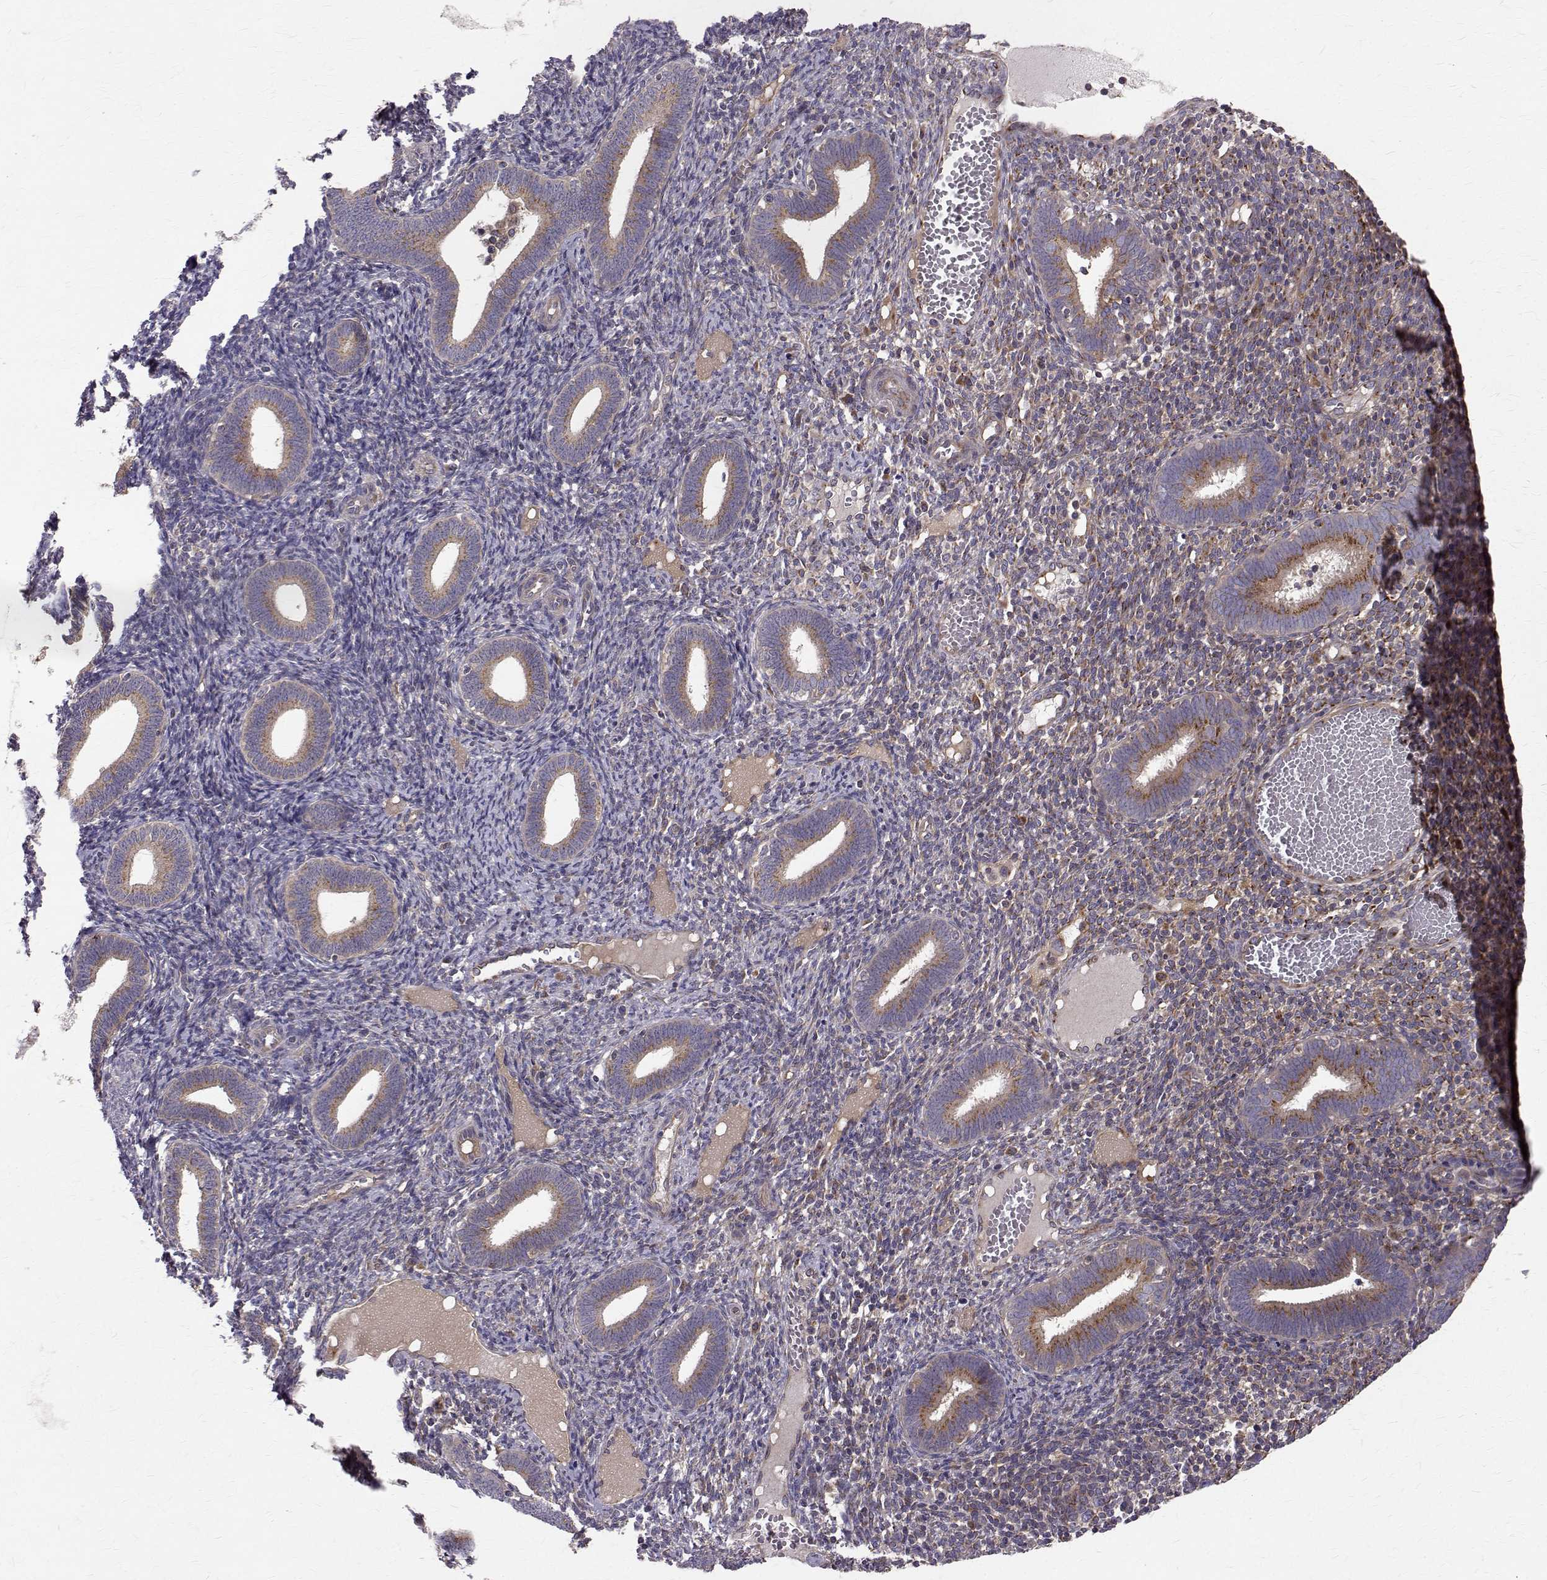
{"staining": {"intensity": "negative", "quantity": "none", "location": "none"}, "tissue": "endometrium", "cell_type": "Cells in endometrial stroma", "image_type": "normal", "snomed": [{"axis": "morphology", "description": "Normal tissue, NOS"}, {"axis": "topography", "description": "Endometrium"}], "caption": "DAB immunohistochemical staining of benign endometrium reveals no significant staining in cells in endometrial stroma.", "gene": "ARFGAP1", "patient": {"sex": "female", "age": 41}}